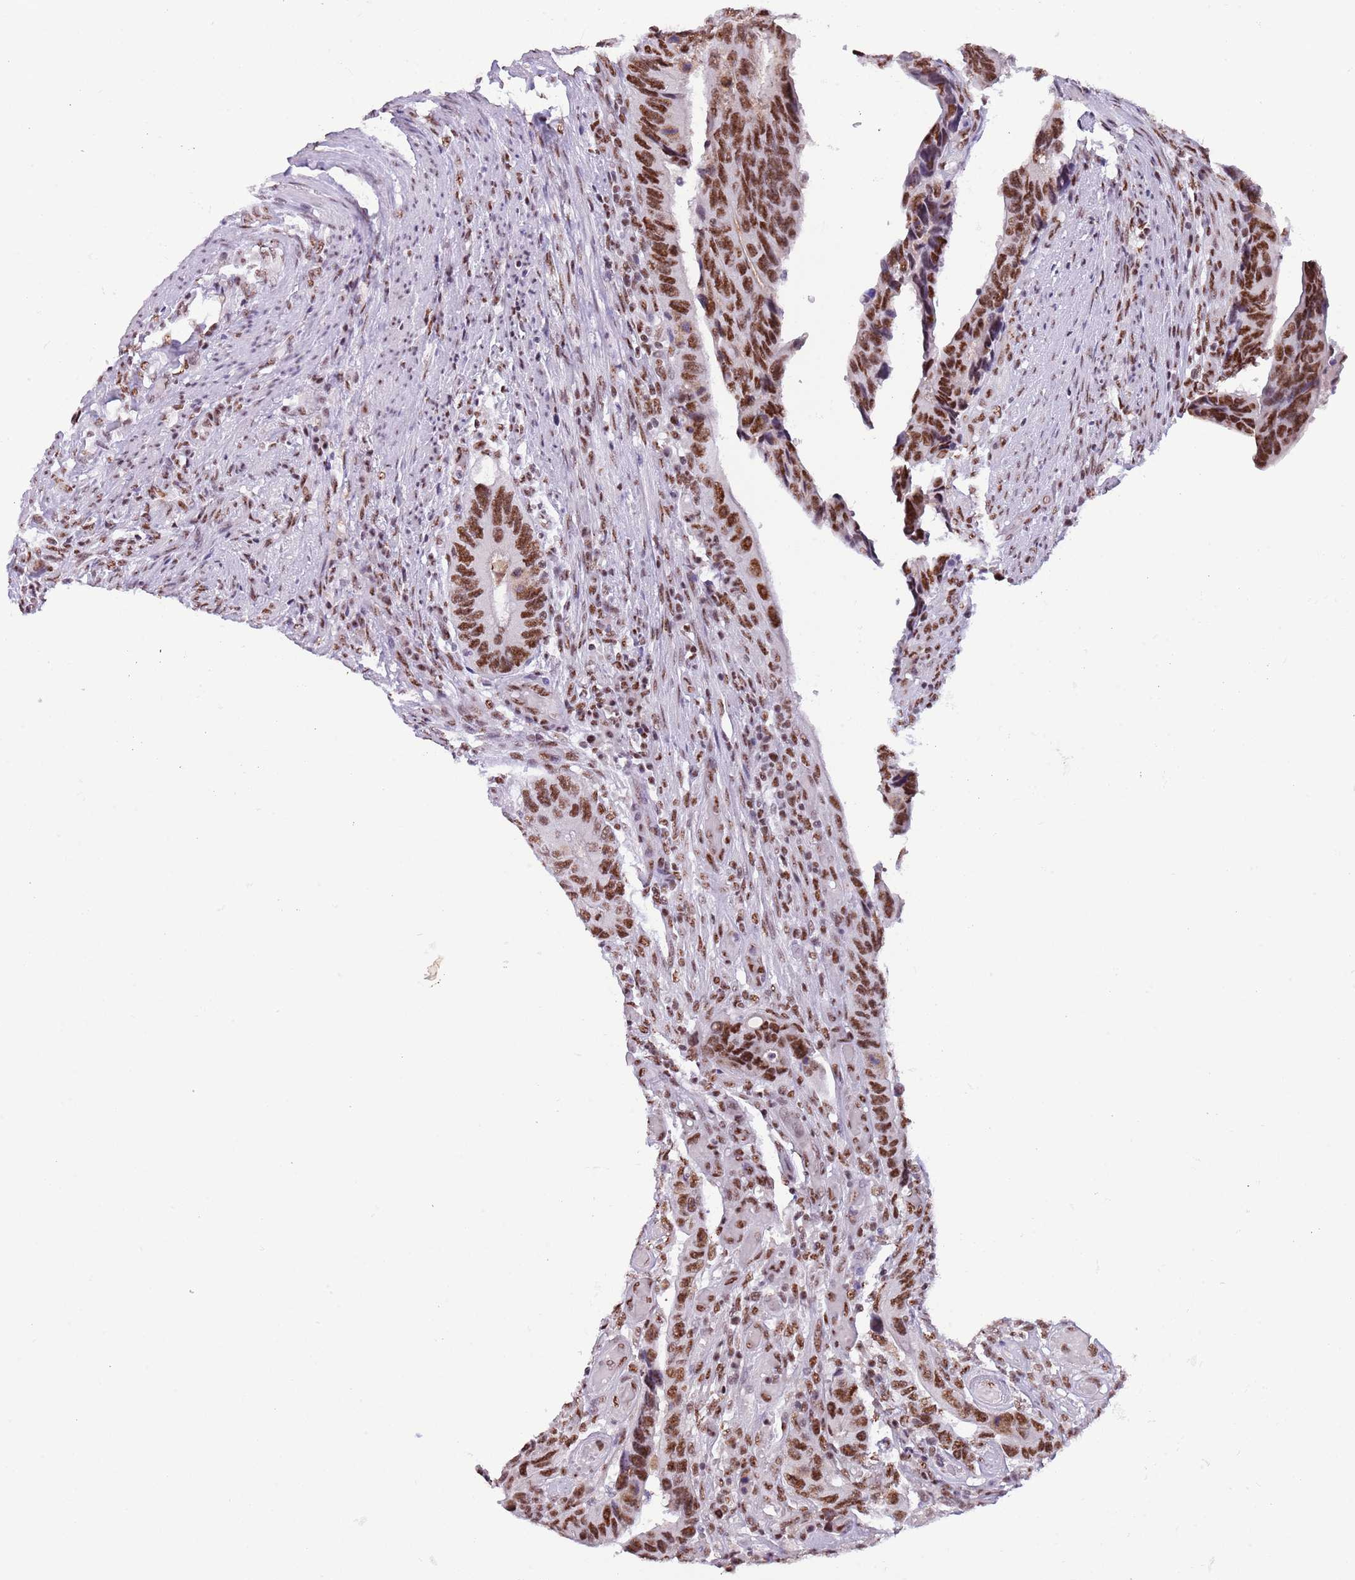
{"staining": {"intensity": "strong", "quantity": ">75%", "location": "nuclear"}, "tissue": "colorectal cancer", "cell_type": "Tumor cells", "image_type": "cancer", "snomed": [{"axis": "morphology", "description": "Adenocarcinoma, NOS"}, {"axis": "topography", "description": "Colon"}], "caption": "A brown stain shows strong nuclear positivity of a protein in human colorectal cancer tumor cells. (IHC, brightfield microscopy, high magnification).", "gene": "SF3A2", "patient": {"sex": "male", "age": 87}}